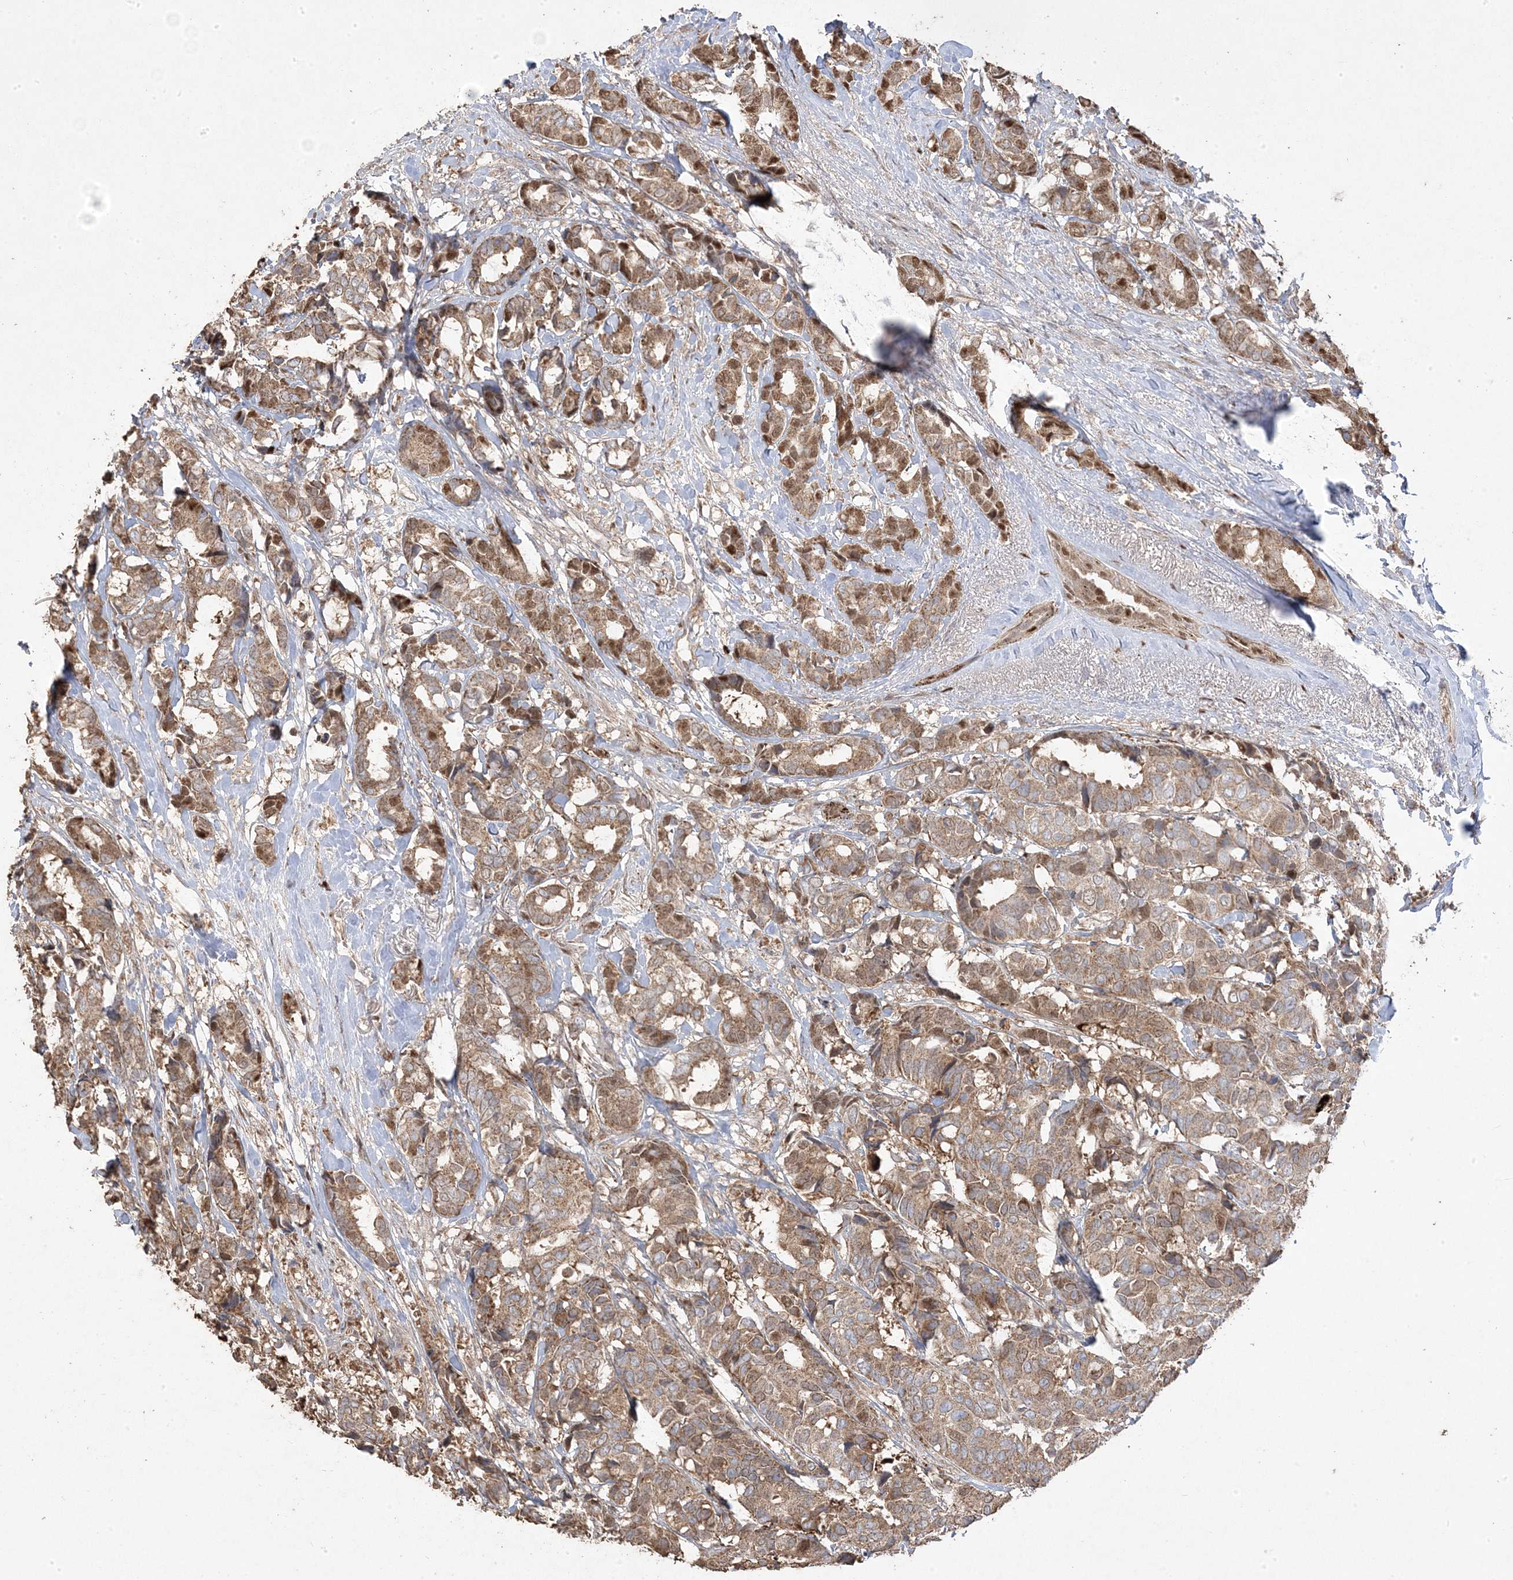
{"staining": {"intensity": "moderate", "quantity": ">75%", "location": "cytoplasmic/membranous,nuclear"}, "tissue": "breast cancer", "cell_type": "Tumor cells", "image_type": "cancer", "snomed": [{"axis": "morphology", "description": "Duct carcinoma"}, {"axis": "topography", "description": "Breast"}], "caption": "Breast infiltrating ductal carcinoma stained with IHC shows moderate cytoplasmic/membranous and nuclear expression in about >75% of tumor cells. The staining was performed using DAB to visualize the protein expression in brown, while the nuclei were stained in blue with hematoxylin (Magnification: 20x).", "gene": "PPOX", "patient": {"sex": "female", "age": 87}}